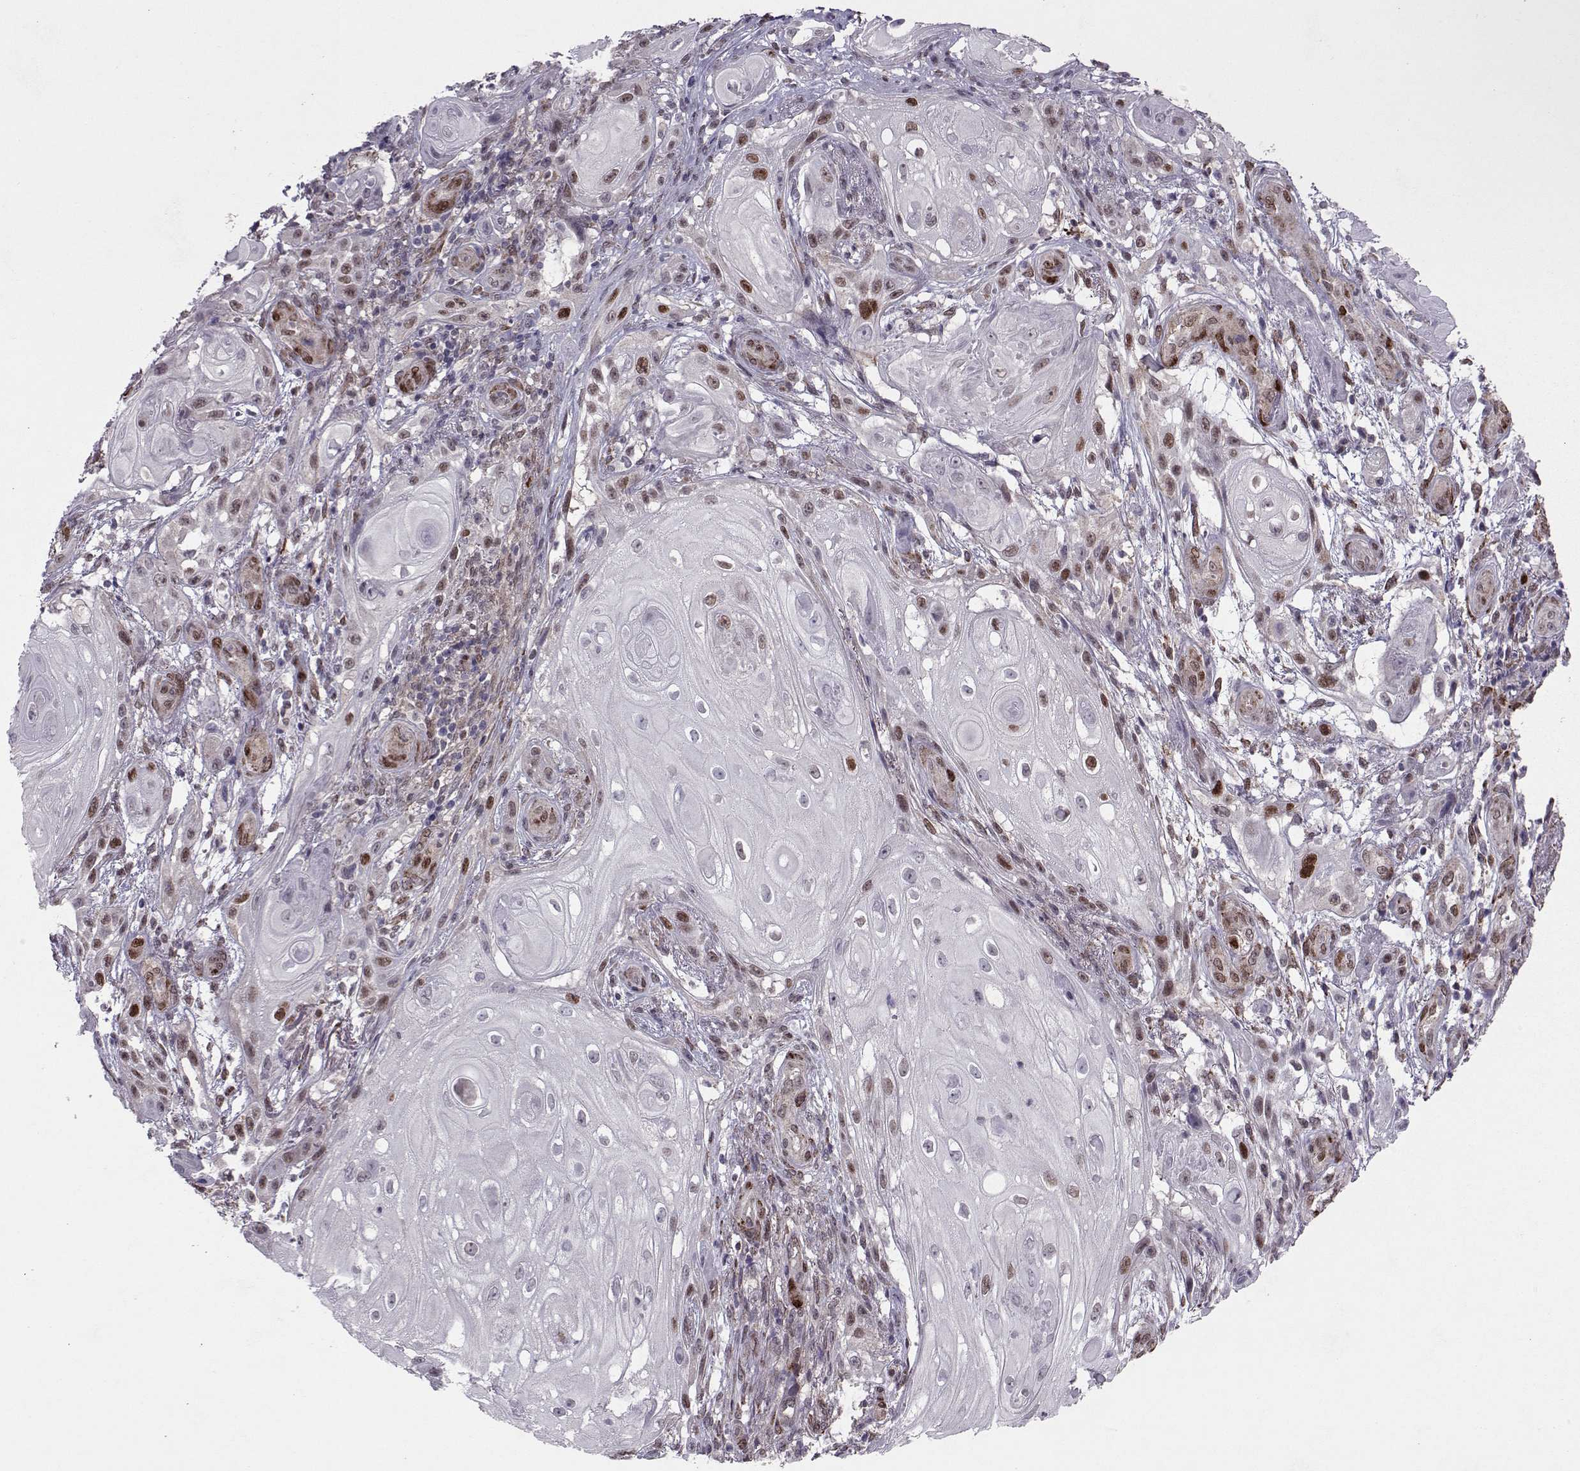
{"staining": {"intensity": "moderate", "quantity": "<25%", "location": "nuclear"}, "tissue": "skin cancer", "cell_type": "Tumor cells", "image_type": "cancer", "snomed": [{"axis": "morphology", "description": "Squamous cell carcinoma, NOS"}, {"axis": "topography", "description": "Skin"}], "caption": "Immunohistochemical staining of human skin cancer (squamous cell carcinoma) exhibits low levels of moderate nuclear protein positivity in approximately <25% of tumor cells. (IHC, brightfield microscopy, high magnification).", "gene": "CDK4", "patient": {"sex": "male", "age": 62}}